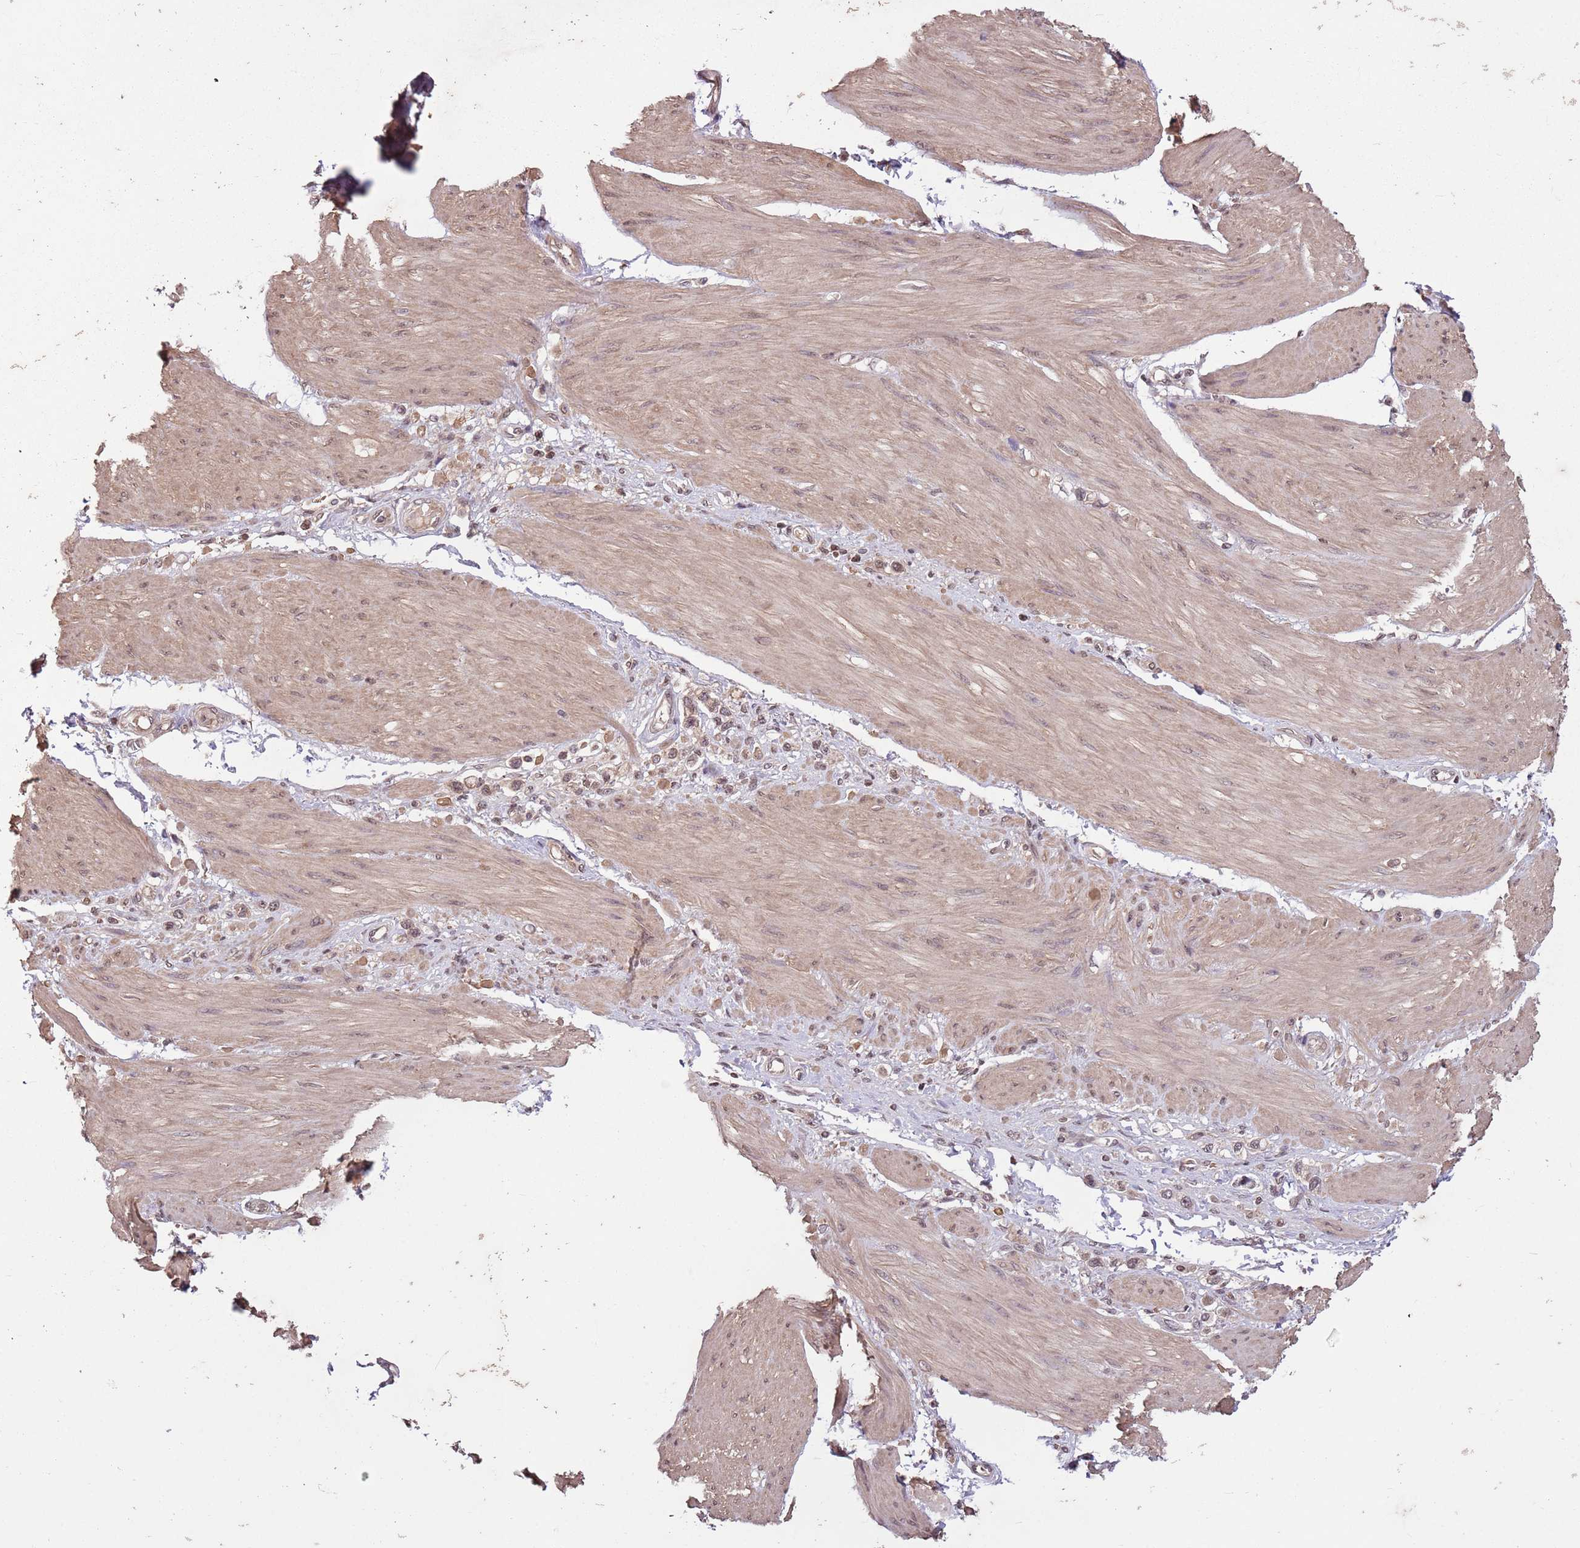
{"staining": {"intensity": "weak", "quantity": ">75%", "location": "cytoplasmic/membranous"}, "tissue": "stomach cancer", "cell_type": "Tumor cells", "image_type": "cancer", "snomed": [{"axis": "morphology", "description": "Adenocarcinoma, NOS"}, {"axis": "topography", "description": "Stomach"}], "caption": "IHC of human stomach adenocarcinoma displays low levels of weak cytoplasmic/membranous positivity in approximately >75% of tumor cells.", "gene": "CAPN9", "patient": {"sex": "female", "age": 65}}